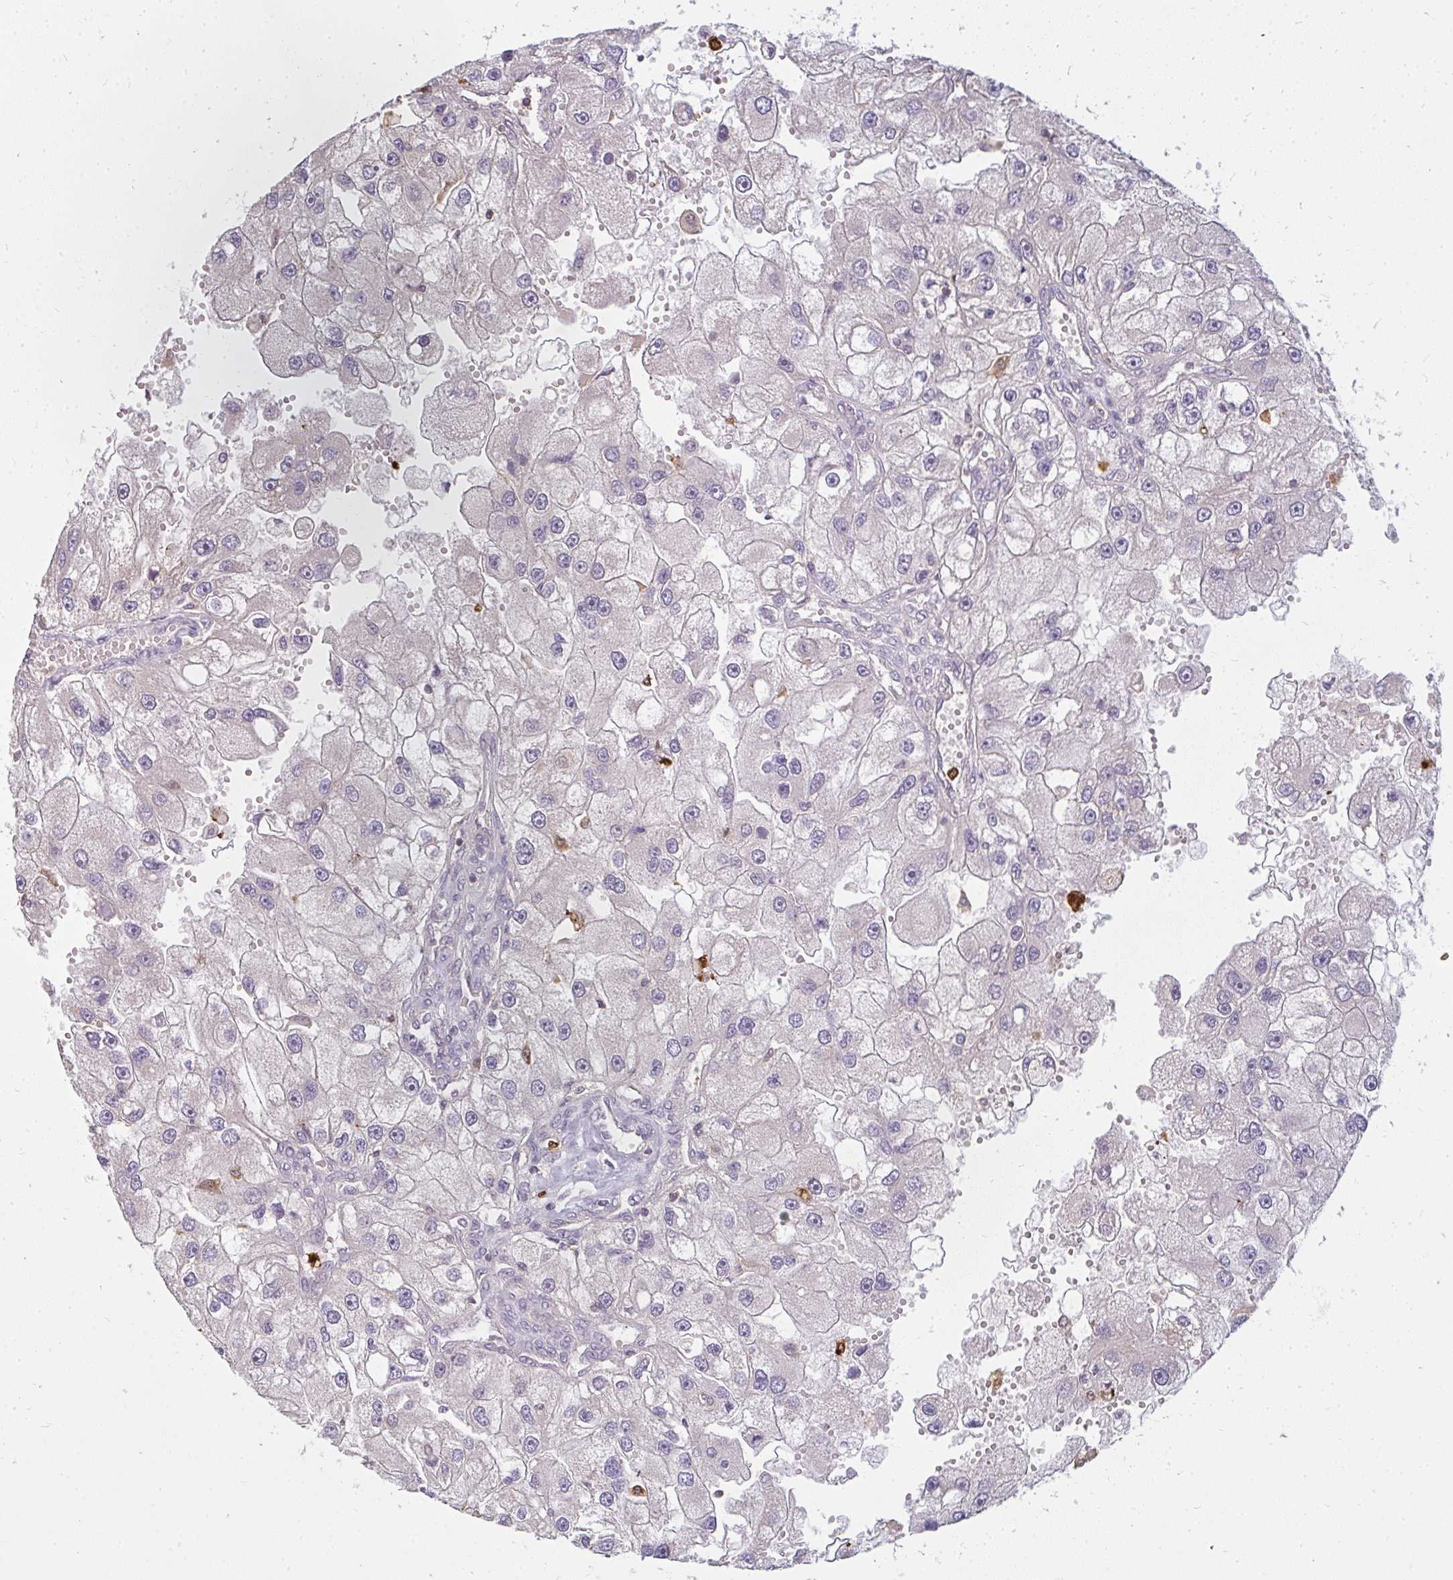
{"staining": {"intensity": "negative", "quantity": "none", "location": "none"}, "tissue": "renal cancer", "cell_type": "Tumor cells", "image_type": "cancer", "snomed": [{"axis": "morphology", "description": "Adenocarcinoma, NOS"}, {"axis": "topography", "description": "Kidney"}], "caption": "IHC micrograph of renal adenocarcinoma stained for a protein (brown), which shows no staining in tumor cells.", "gene": "CNTRL", "patient": {"sex": "male", "age": 63}}